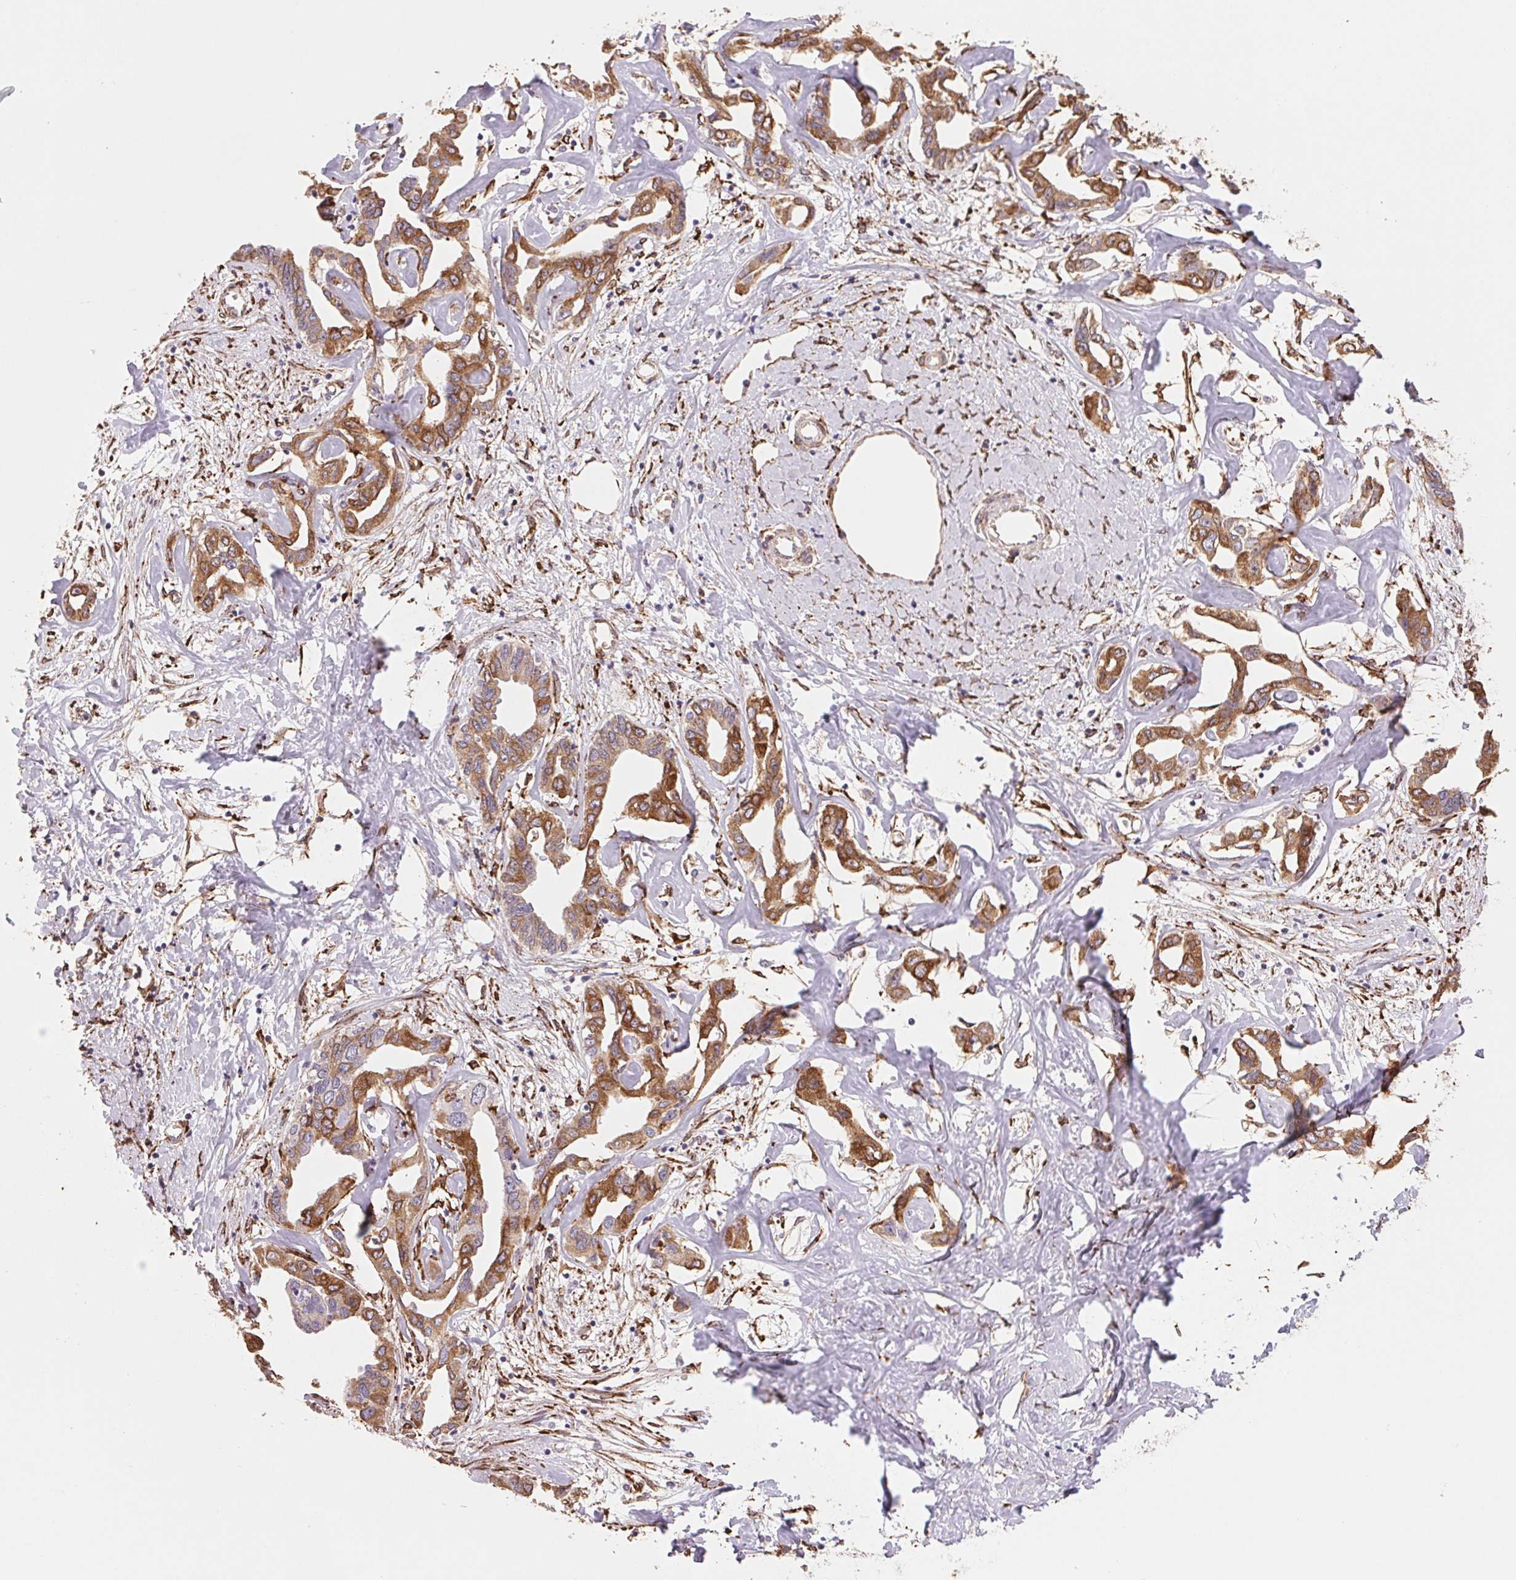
{"staining": {"intensity": "moderate", "quantity": ">75%", "location": "cytoplasmic/membranous"}, "tissue": "liver cancer", "cell_type": "Tumor cells", "image_type": "cancer", "snomed": [{"axis": "morphology", "description": "Cholangiocarcinoma"}, {"axis": "topography", "description": "Liver"}], "caption": "Brown immunohistochemical staining in human liver cancer (cholangiocarcinoma) demonstrates moderate cytoplasmic/membranous positivity in about >75% of tumor cells.", "gene": "FKBP10", "patient": {"sex": "male", "age": 59}}